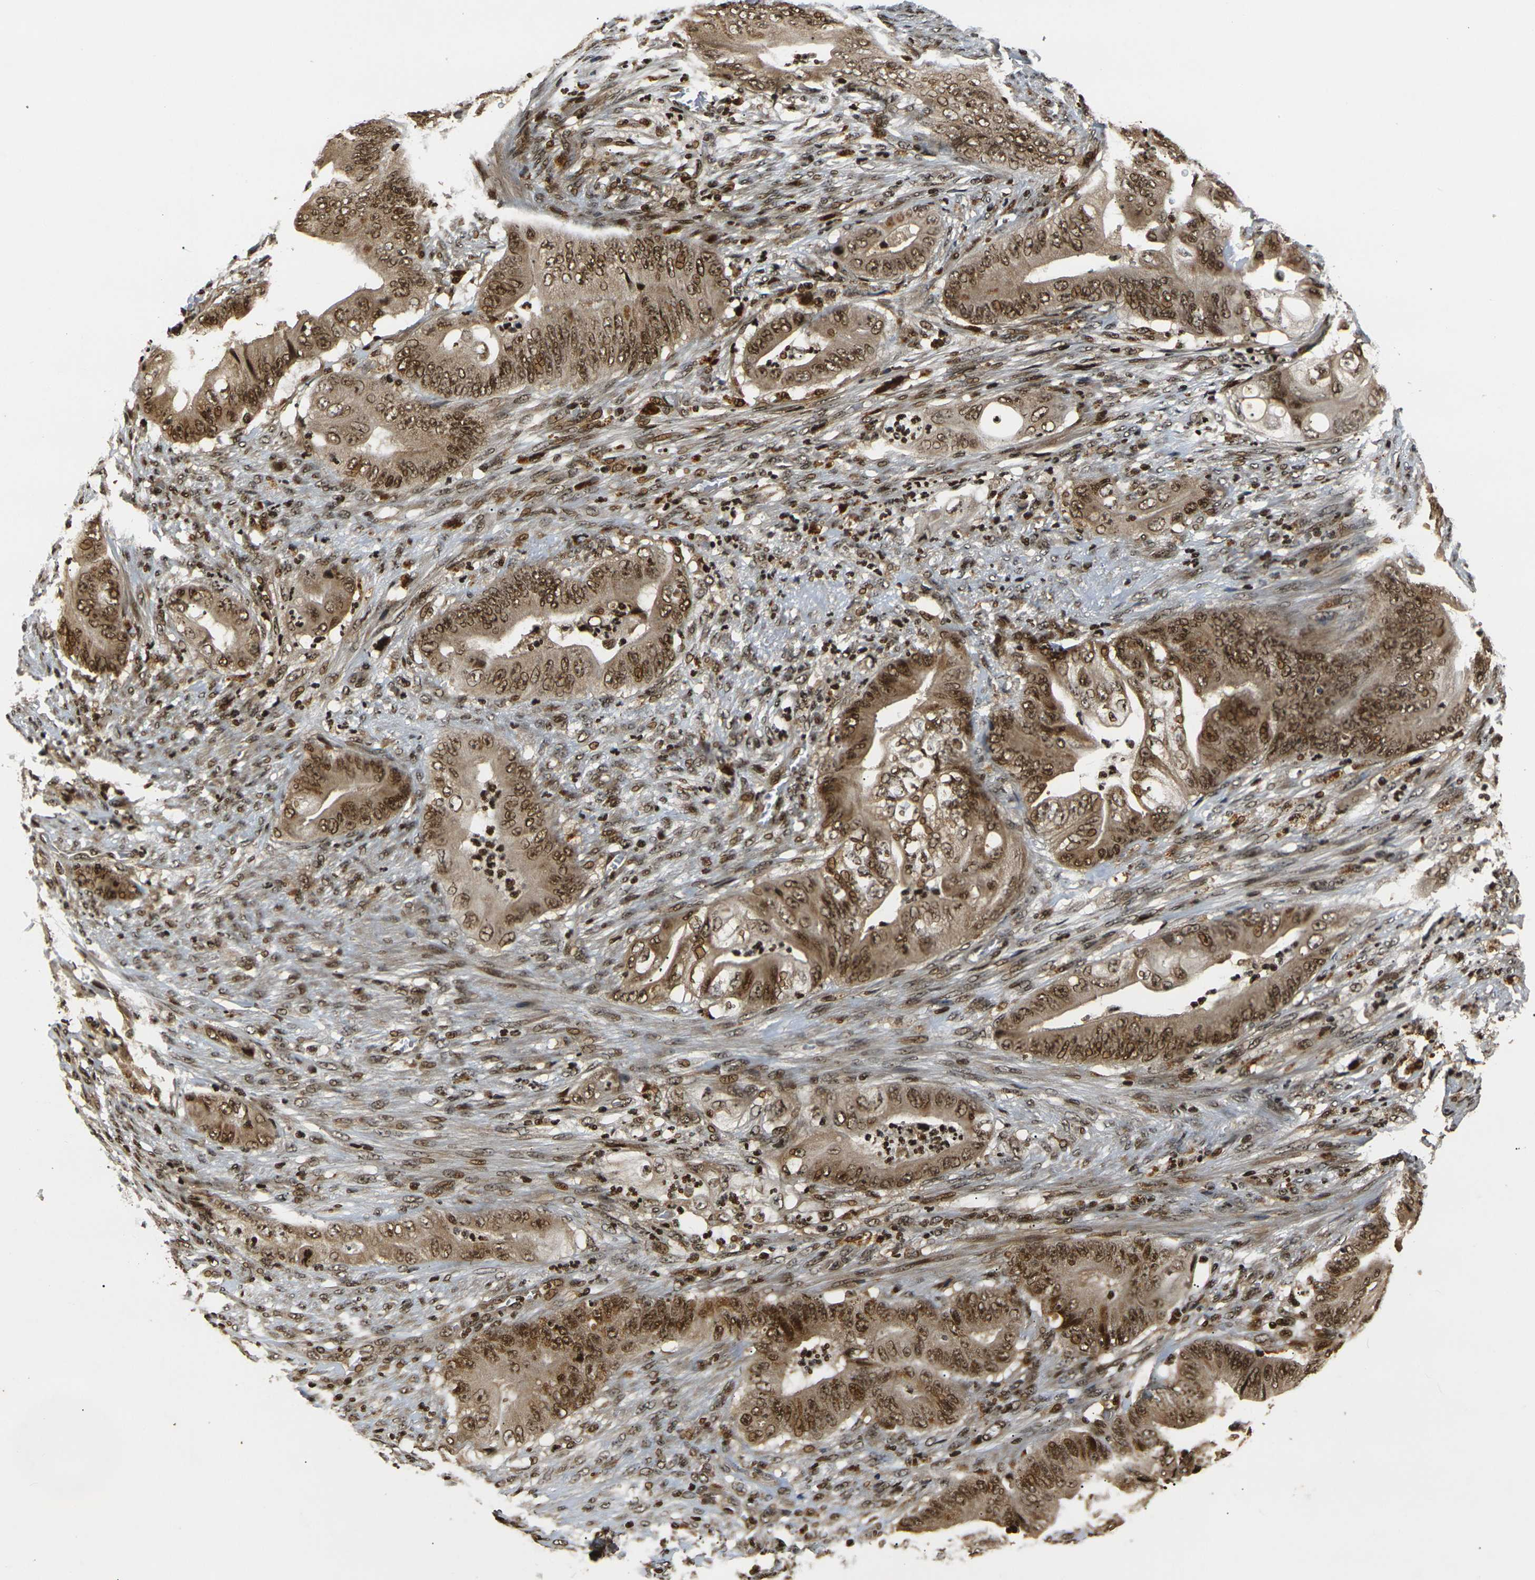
{"staining": {"intensity": "moderate", "quantity": ">75%", "location": "cytoplasmic/membranous,nuclear"}, "tissue": "stomach cancer", "cell_type": "Tumor cells", "image_type": "cancer", "snomed": [{"axis": "morphology", "description": "Adenocarcinoma, NOS"}, {"axis": "topography", "description": "Stomach"}], "caption": "Adenocarcinoma (stomach) stained with DAB (3,3'-diaminobenzidine) immunohistochemistry demonstrates medium levels of moderate cytoplasmic/membranous and nuclear expression in about >75% of tumor cells.", "gene": "ACTL6A", "patient": {"sex": "female", "age": 73}}